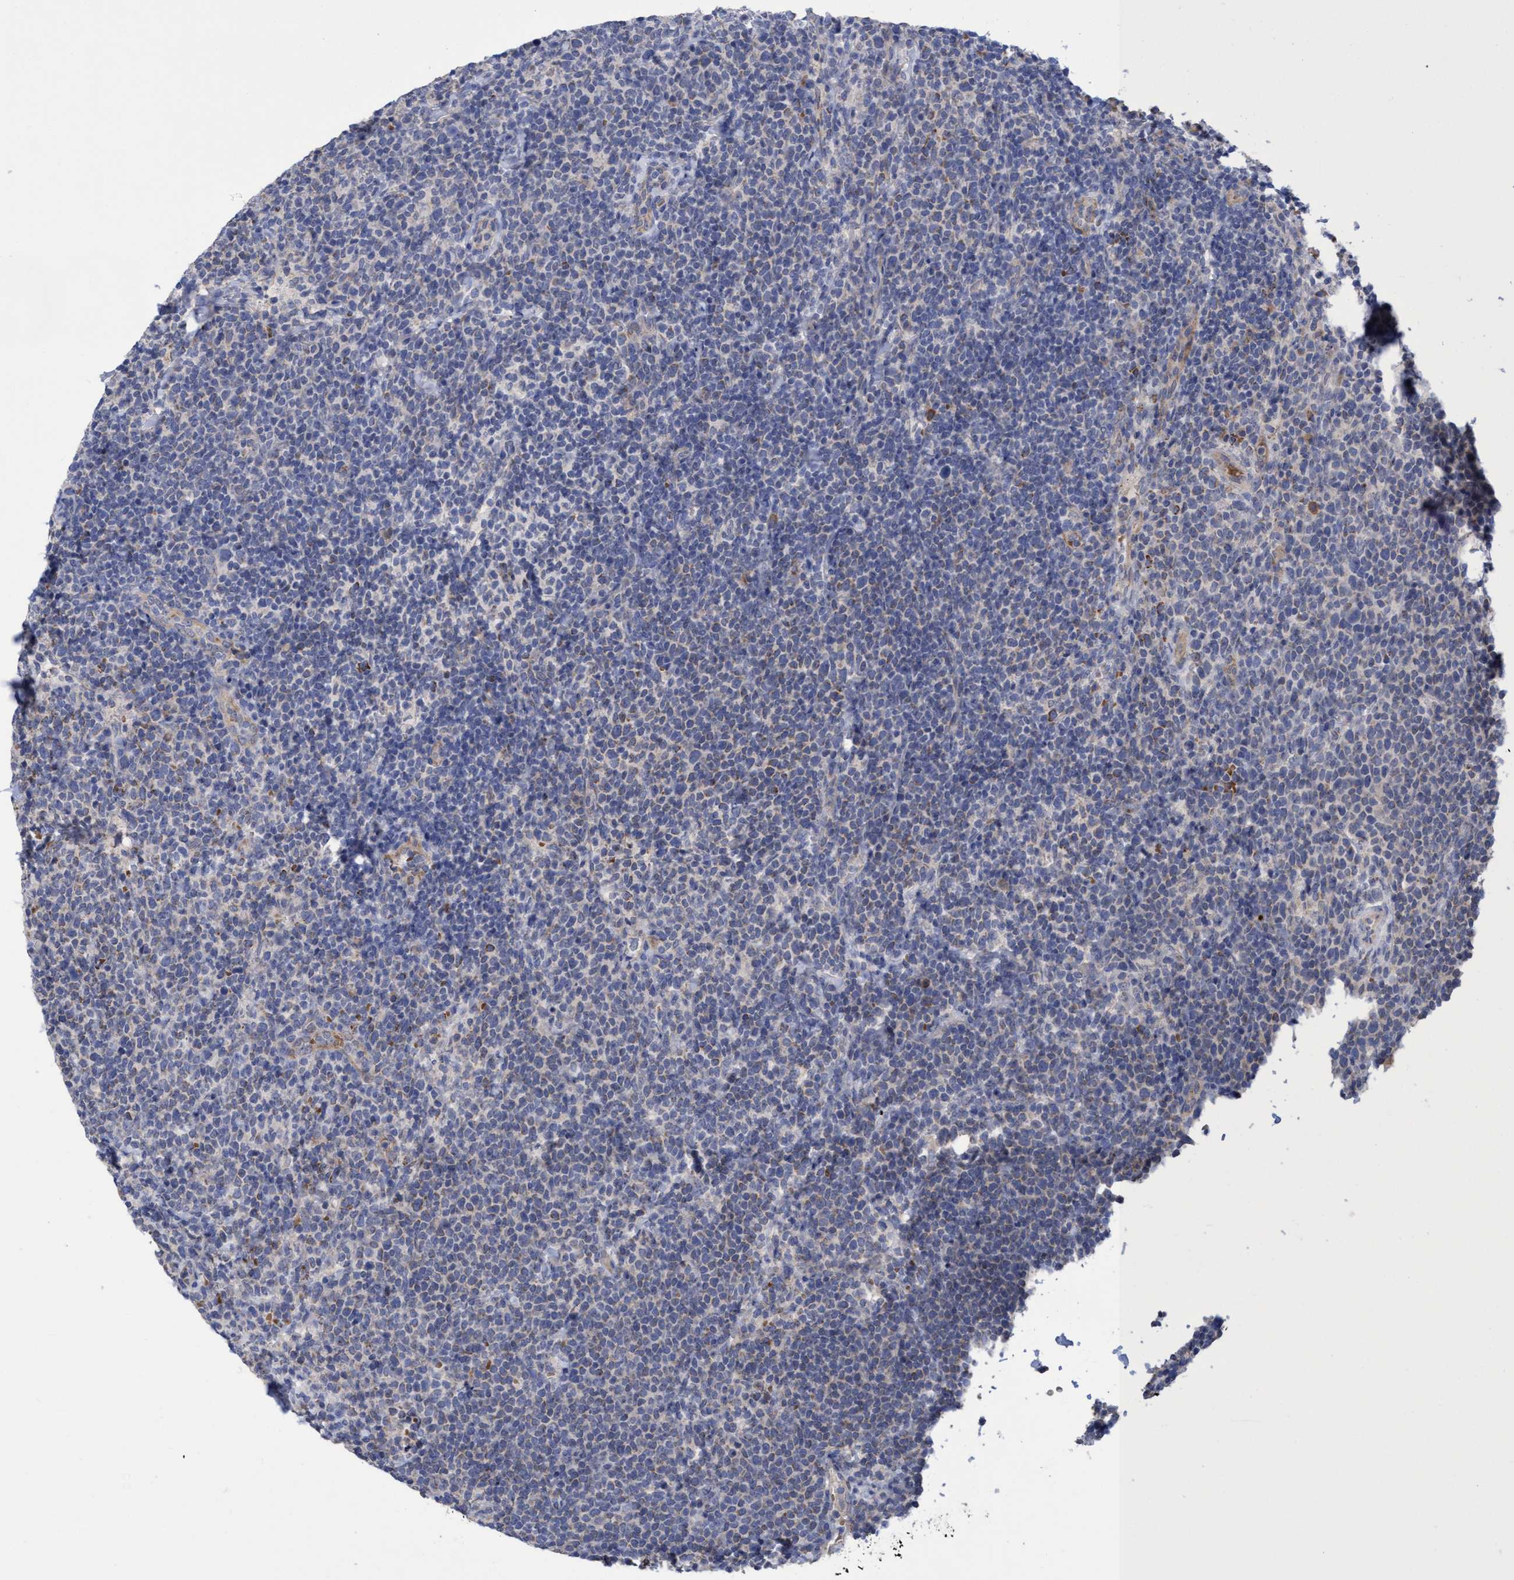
{"staining": {"intensity": "negative", "quantity": "none", "location": "none"}, "tissue": "lymphoma", "cell_type": "Tumor cells", "image_type": "cancer", "snomed": [{"axis": "morphology", "description": "Malignant lymphoma, non-Hodgkin's type, High grade"}, {"axis": "topography", "description": "Lymph node"}], "caption": "Immunohistochemistry (IHC) of human high-grade malignant lymphoma, non-Hodgkin's type demonstrates no expression in tumor cells.", "gene": "SEMA4D", "patient": {"sex": "male", "age": 61}}